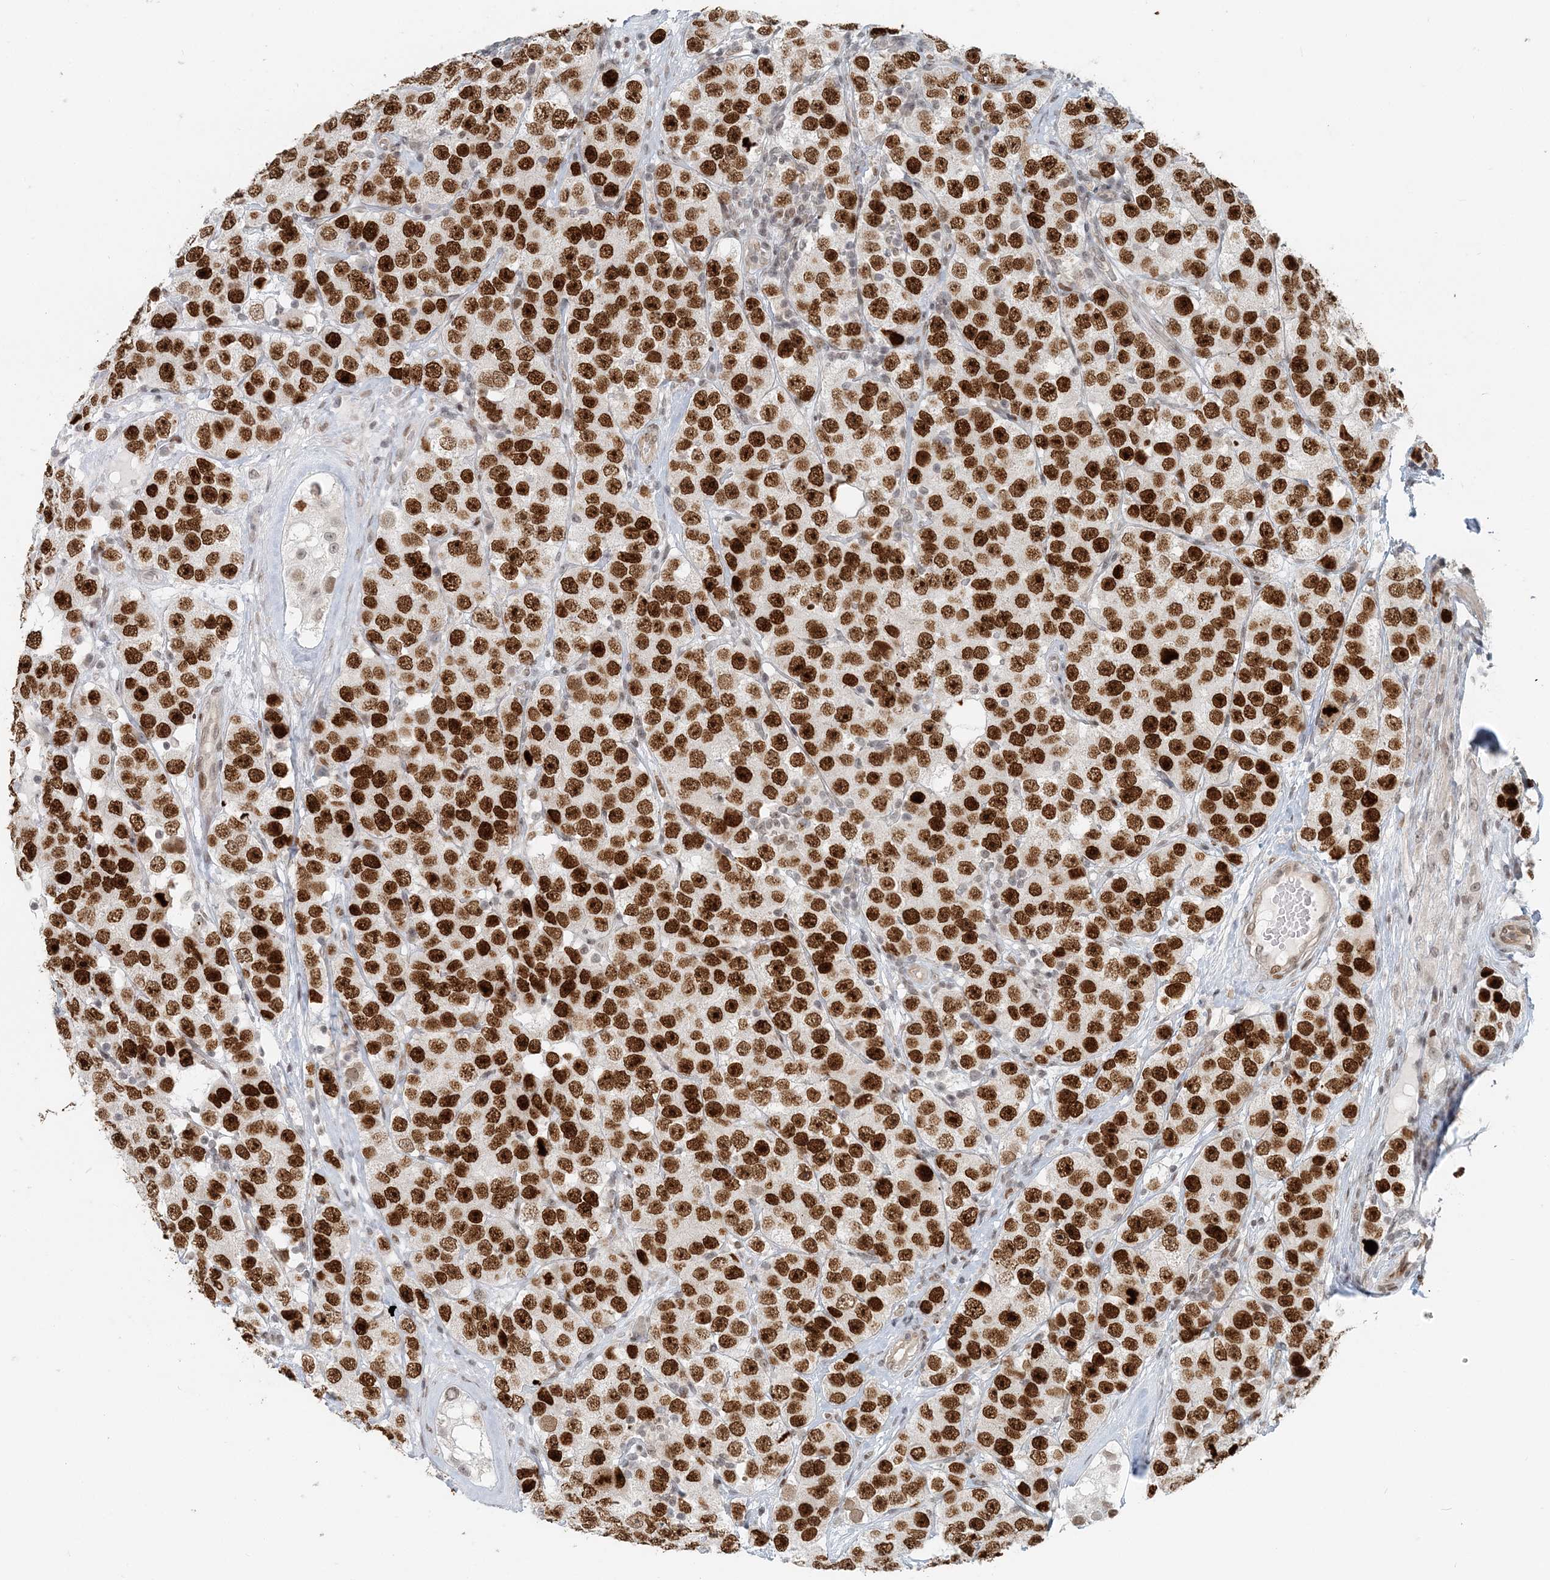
{"staining": {"intensity": "strong", "quantity": ">75%", "location": "nuclear"}, "tissue": "testis cancer", "cell_type": "Tumor cells", "image_type": "cancer", "snomed": [{"axis": "morphology", "description": "Seminoma, NOS"}, {"axis": "topography", "description": "Testis"}], "caption": "Protein analysis of seminoma (testis) tissue displays strong nuclear staining in approximately >75% of tumor cells.", "gene": "BAZ1B", "patient": {"sex": "male", "age": 28}}